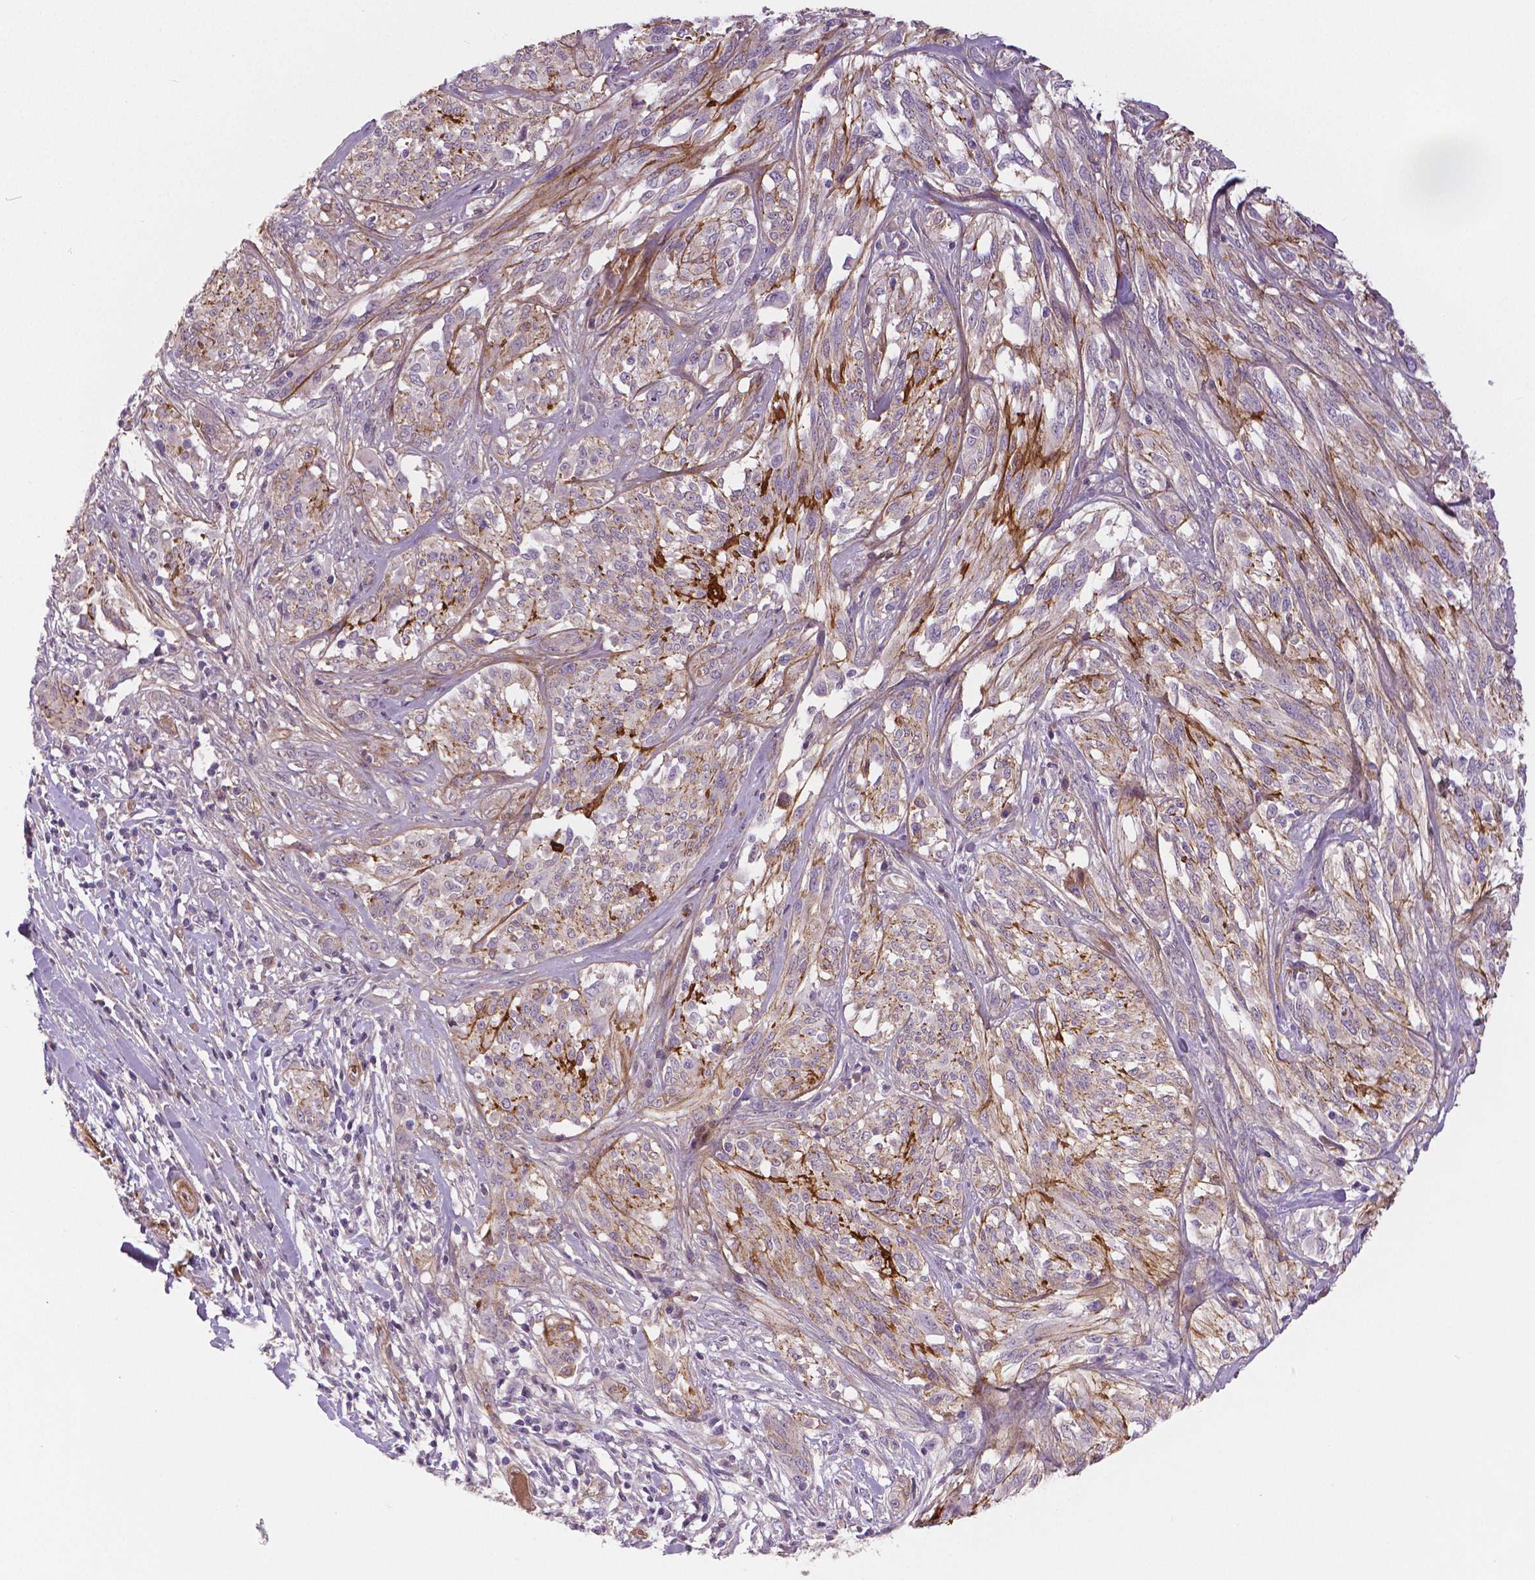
{"staining": {"intensity": "moderate", "quantity": "<25%", "location": "cytoplasmic/membranous"}, "tissue": "melanoma", "cell_type": "Tumor cells", "image_type": "cancer", "snomed": [{"axis": "morphology", "description": "Malignant melanoma, NOS"}, {"axis": "topography", "description": "Skin"}], "caption": "Melanoma stained for a protein (brown) exhibits moderate cytoplasmic/membranous positive expression in approximately <25% of tumor cells.", "gene": "FLT1", "patient": {"sex": "female", "age": 91}}